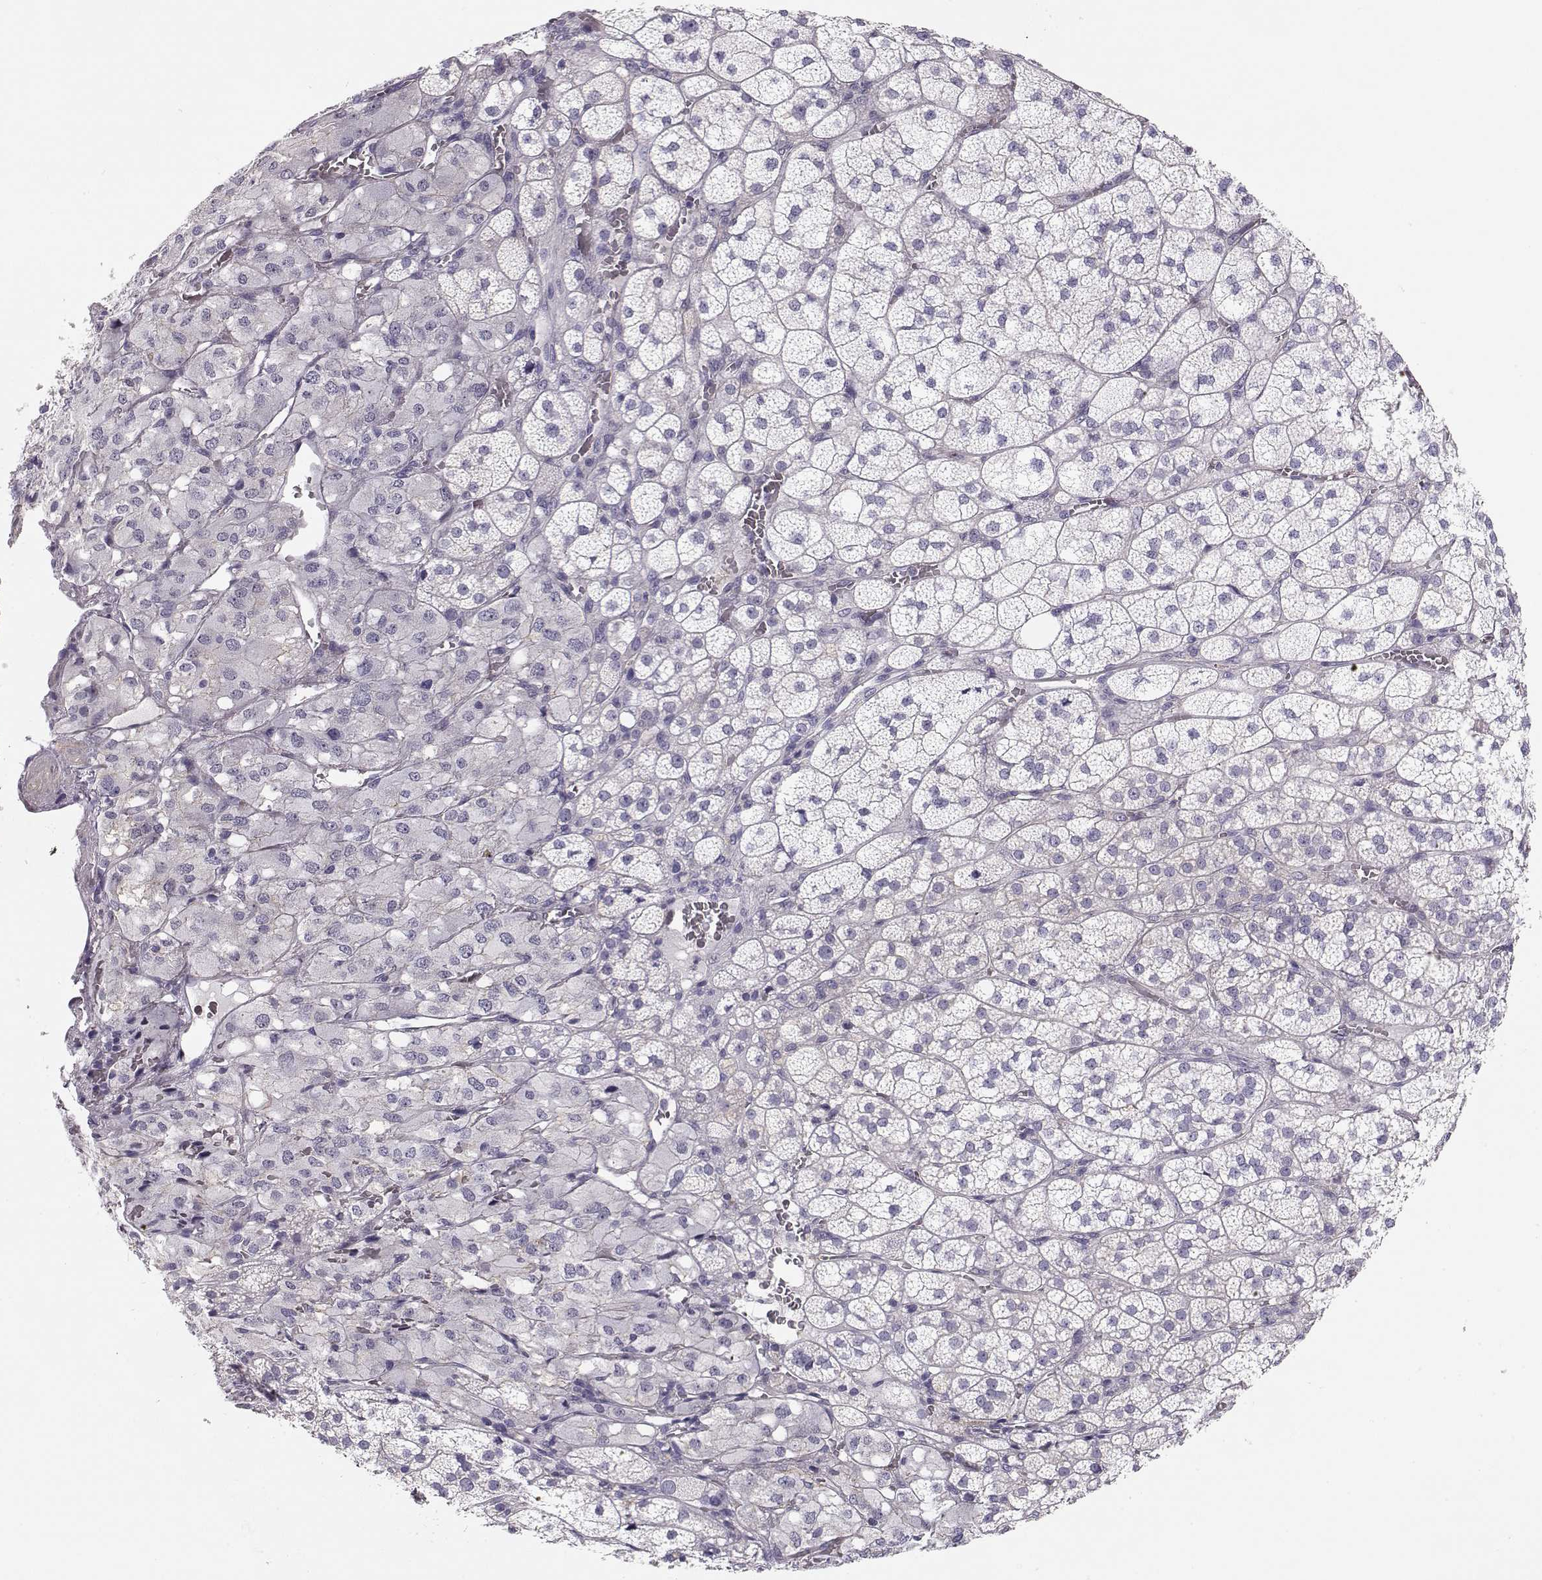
{"staining": {"intensity": "negative", "quantity": "none", "location": "none"}, "tissue": "adrenal gland", "cell_type": "Glandular cells", "image_type": "normal", "snomed": [{"axis": "morphology", "description": "Normal tissue, NOS"}, {"axis": "topography", "description": "Adrenal gland"}], "caption": "Immunohistochemistry micrograph of unremarkable adrenal gland stained for a protein (brown), which reveals no expression in glandular cells.", "gene": "DAPL1", "patient": {"sex": "female", "age": 60}}